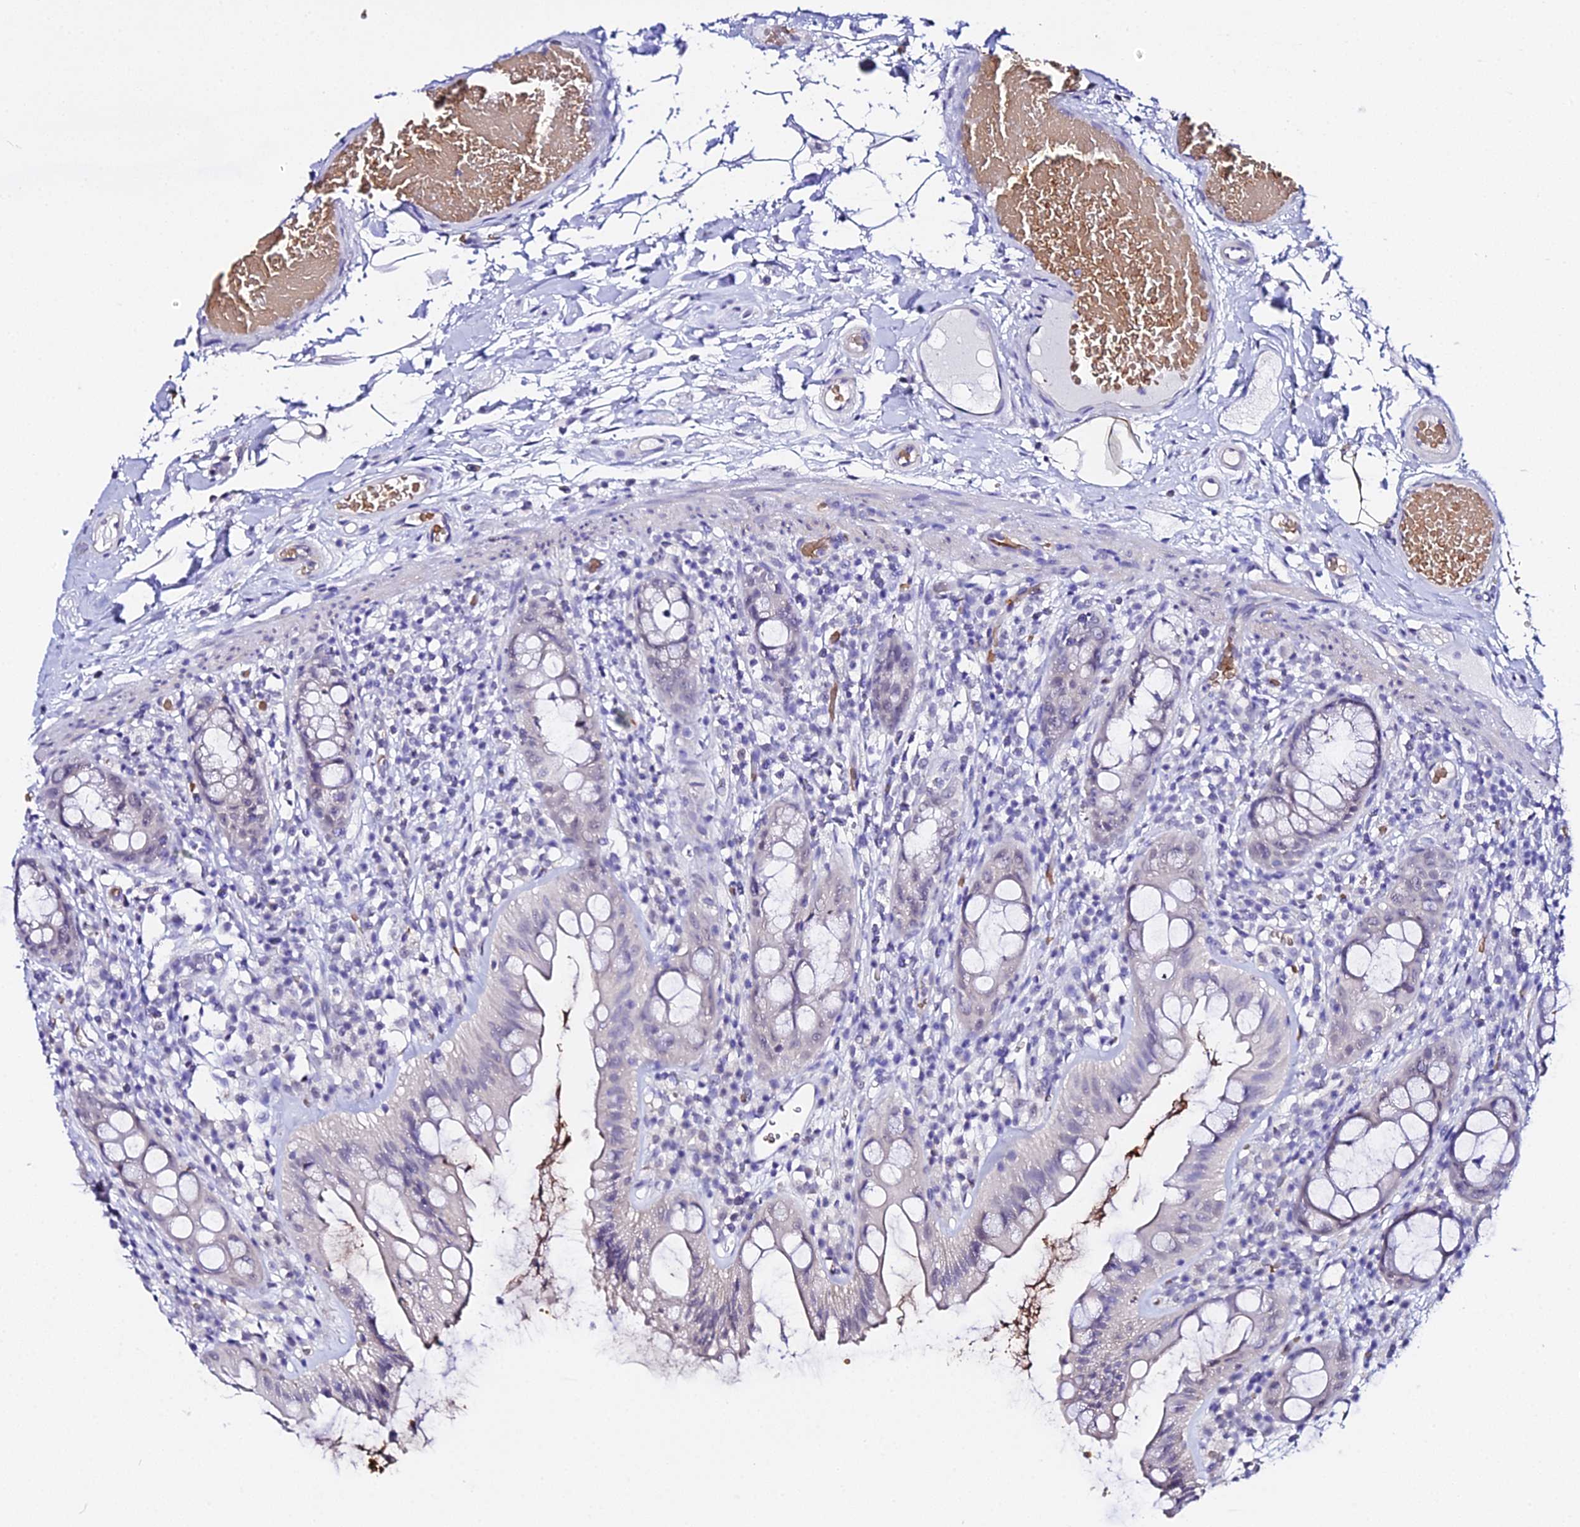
{"staining": {"intensity": "negative", "quantity": "none", "location": "none"}, "tissue": "rectum", "cell_type": "Glandular cells", "image_type": "normal", "snomed": [{"axis": "morphology", "description": "Normal tissue, NOS"}, {"axis": "topography", "description": "Rectum"}], "caption": "The histopathology image demonstrates no staining of glandular cells in normal rectum. The staining was performed using DAB (3,3'-diaminobenzidine) to visualize the protein expression in brown, while the nuclei were stained in blue with hematoxylin (Magnification: 20x).", "gene": "CFAP45", "patient": {"sex": "female", "age": 57}}